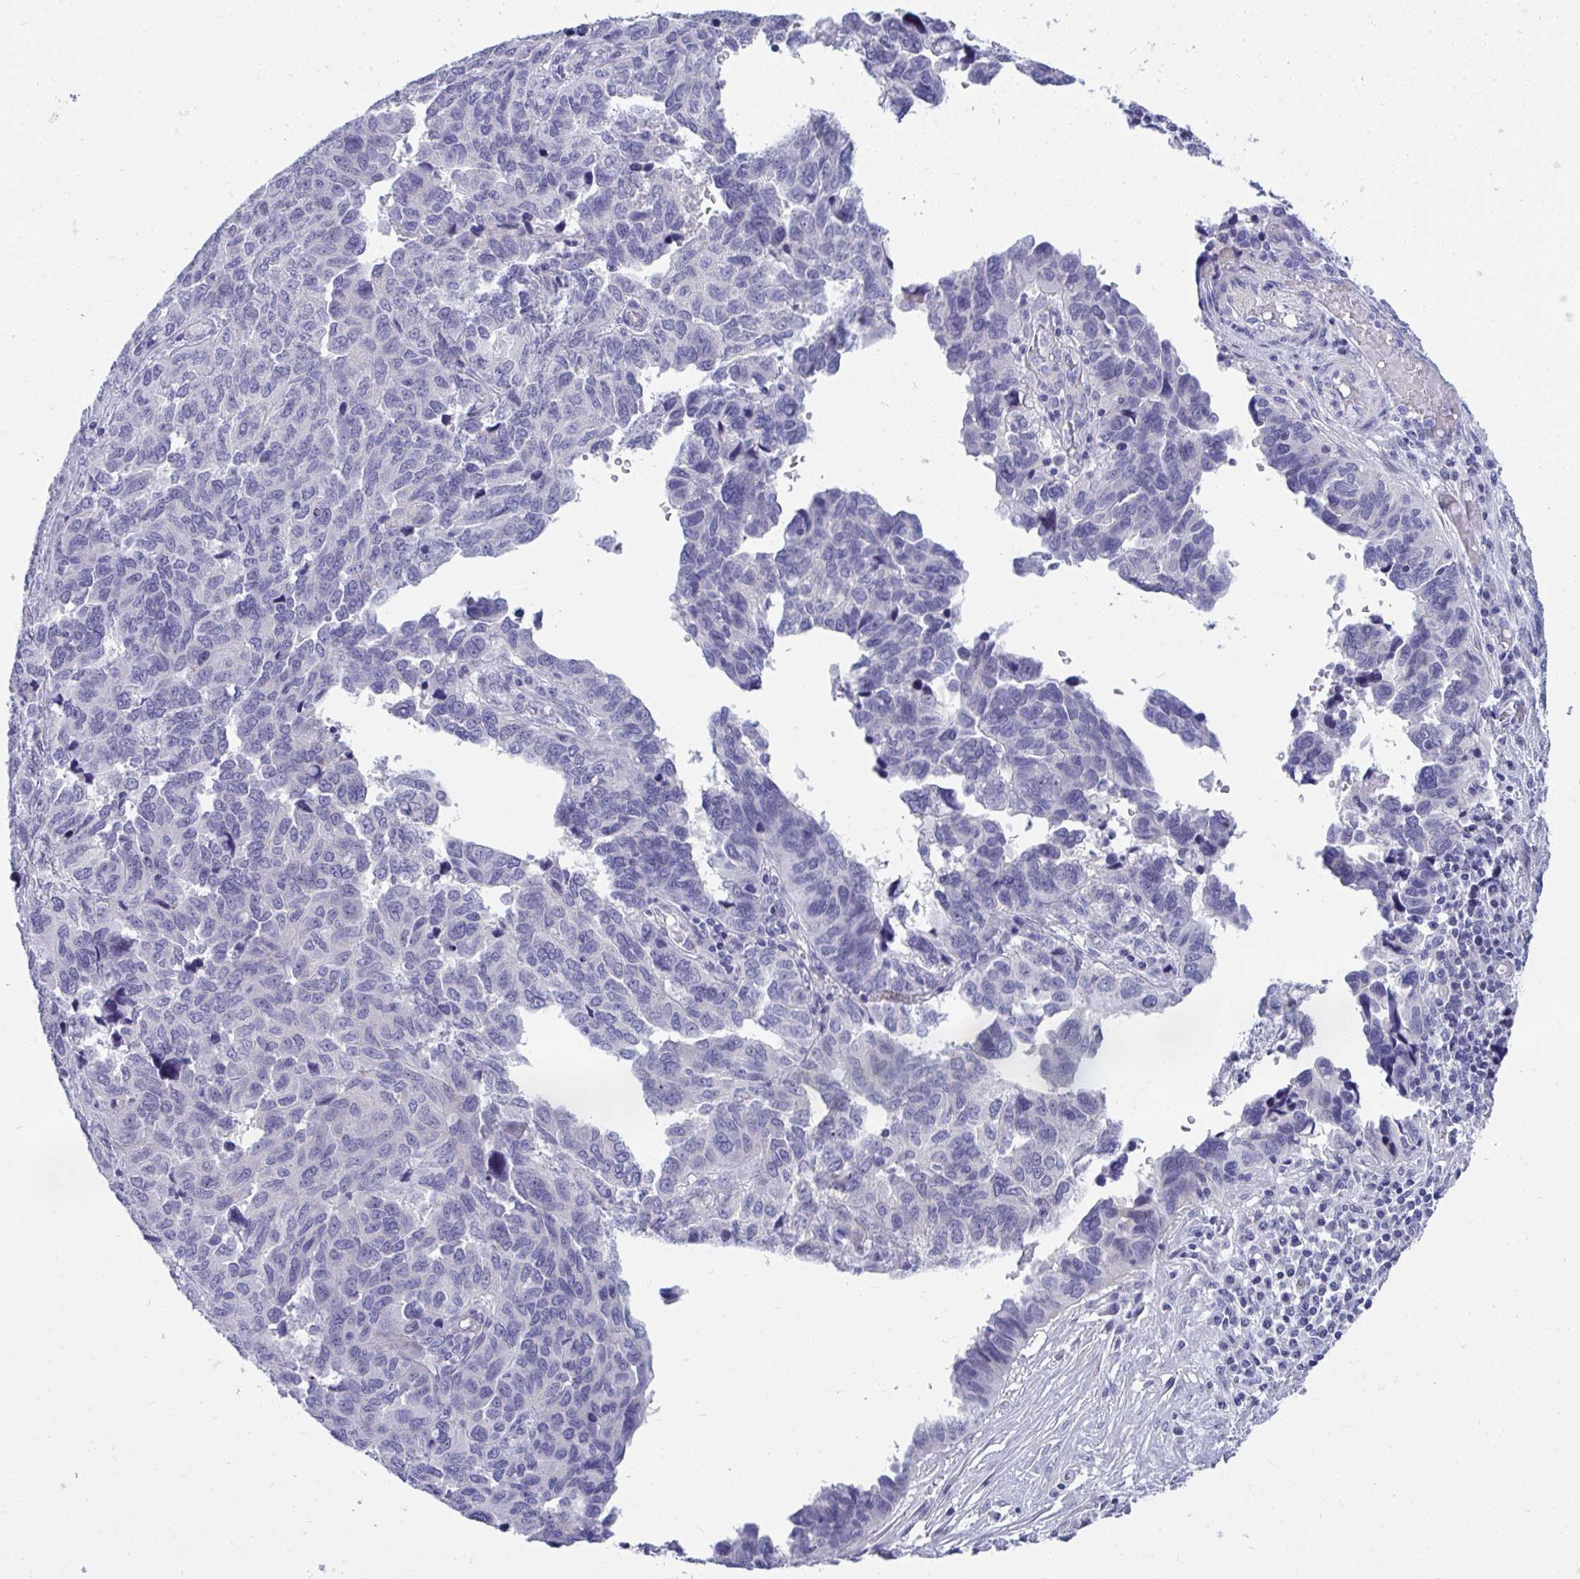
{"staining": {"intensity": "negative", "quantity": "none", "location": "none"}, "tissue": "ovarian cancer", "cell_type": "Tumor cells", "image_type": "cancer", "snomed": [{"axis": "morphology", "description": "Cystadenocarcinoma, serous, NOS"}, {"axis": "topography", "description": "Ovary"}], "caption": "This is a micrograph of immunohistochemistry staining of ovarian serous cystadenocarcinoma, which shows no expression in tumor cells. The staining is performed using DAB (3,3'-diaminobenzidine) brown chromogen with nuclei counter-stained in using hematoxylin.", "gene": "TSBP1", "patient": {"sex": "female", "age": 64}}